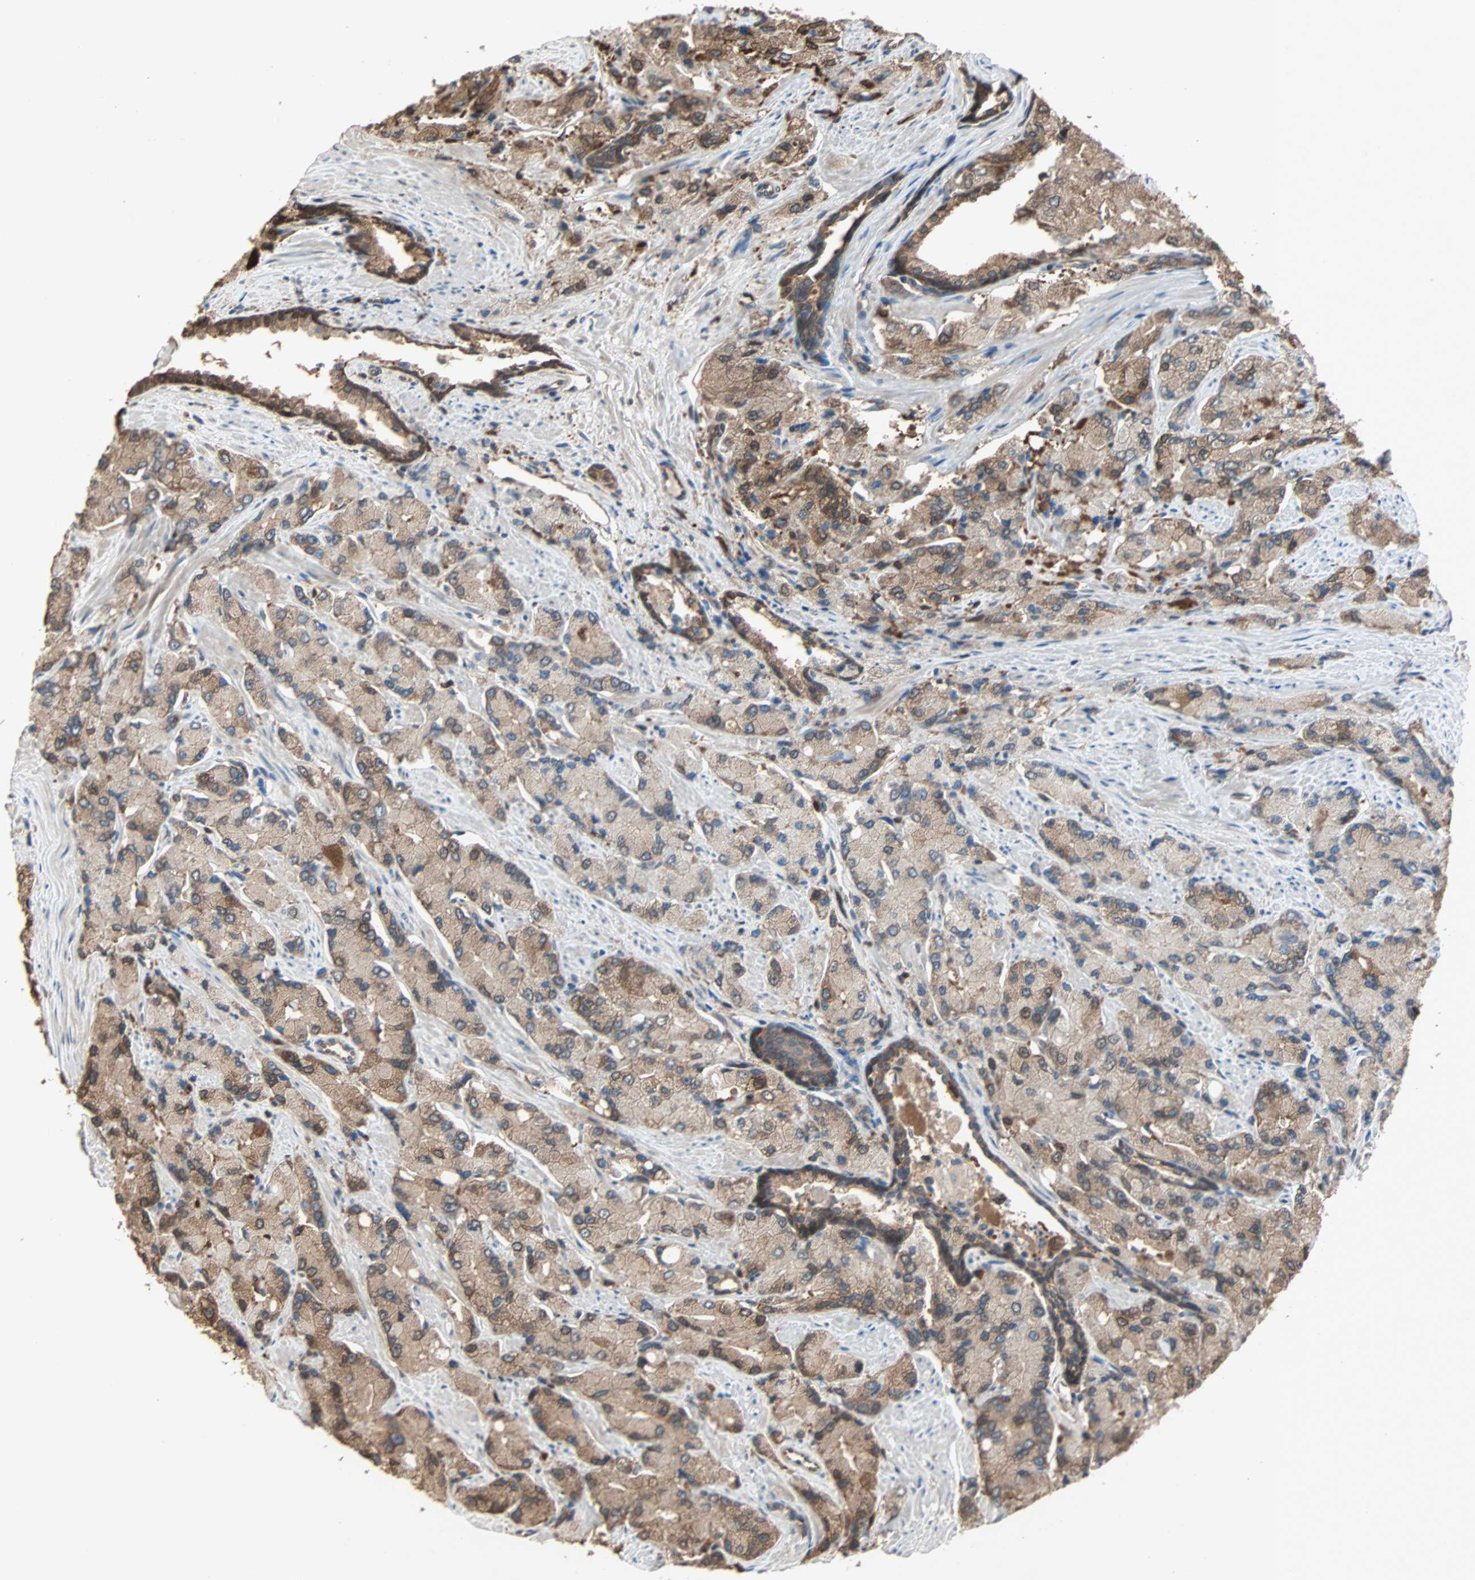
{"staining": {"intensity": "moderate", "quantity": ">75%", "location": "cytoplasmic/membranous"}, "tissue": "prostate cancer", "cell_type": "Tumor cells", "image_type": "cancer", "snomed": [{"axis": "morphology", "description": "Adenocarcinoma, High grade"}, {"axis": "topography", "description": "Prostate"}], "caption": "Immunohistochemical staining of high-grade adenocarcinoma (prostate) reveals medium levels of moderate cytoplasmic/membranous staining in approximately >75% of tumor cells. The protein of interest is shown in brown color, while the nuclei are stained blue.", "gene": "PRDX1", "patient": {"sex": "male", "age": 58}}